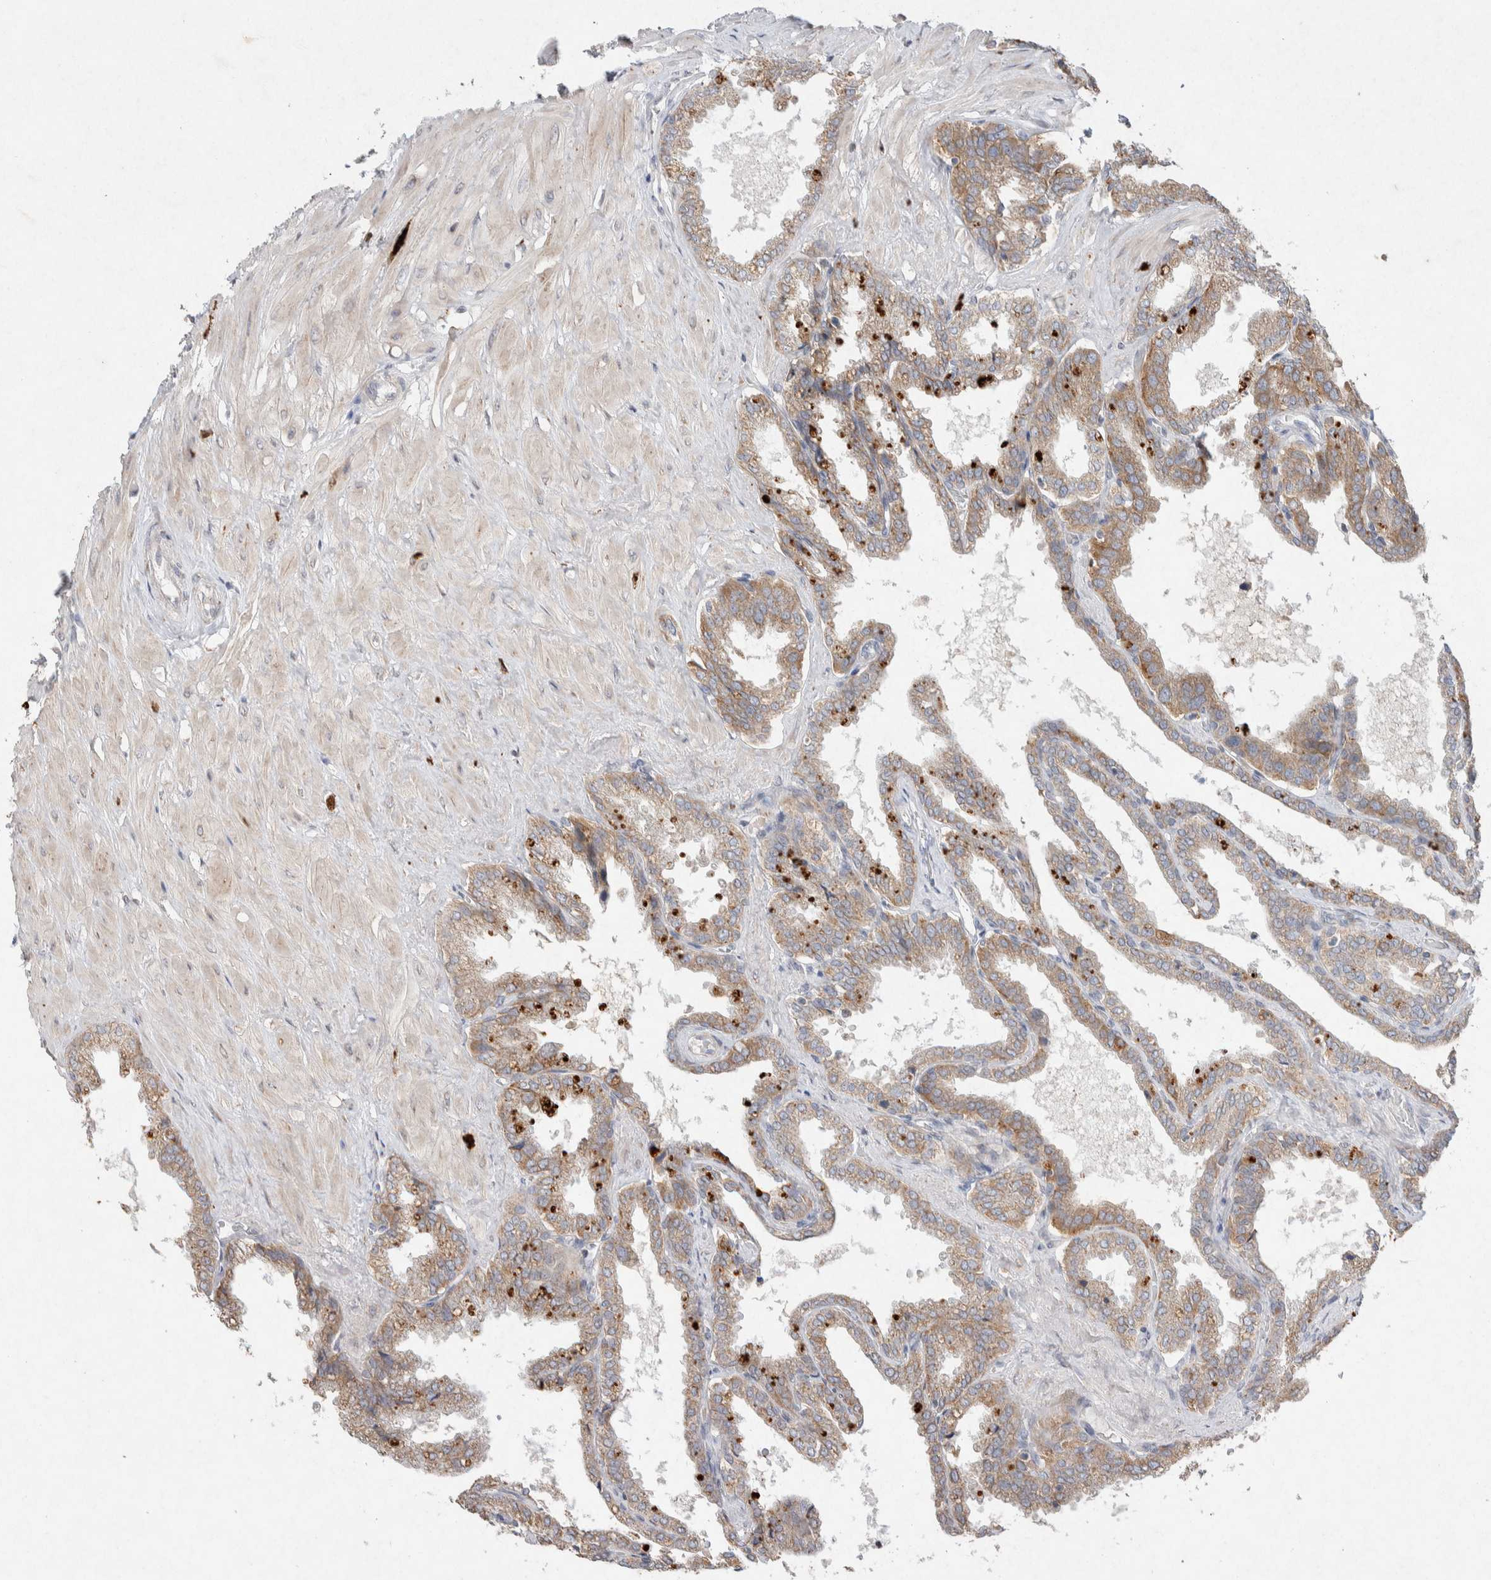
{"staining": {"intensity": "weak", "quantity": ">75%", "location": "cytoplasmic/membranous"}, "tissue": "seminal vesicle", "cell_type": "Glandular cells", "image_type": "normal", "snomed": [{"axis": "morphology", "description": "Normal tissue, NOS"}, {"axis": "topography", "description": "Seminal veicle"}], "caption": "Immunohistochemical staining of benign seminal vesicle displays low levels of weak cytoplasmic/membranous positivity in about >75% of glandular cells.", "gene": "CMTM4", "patient": {"sex": "male", "age": 46}}